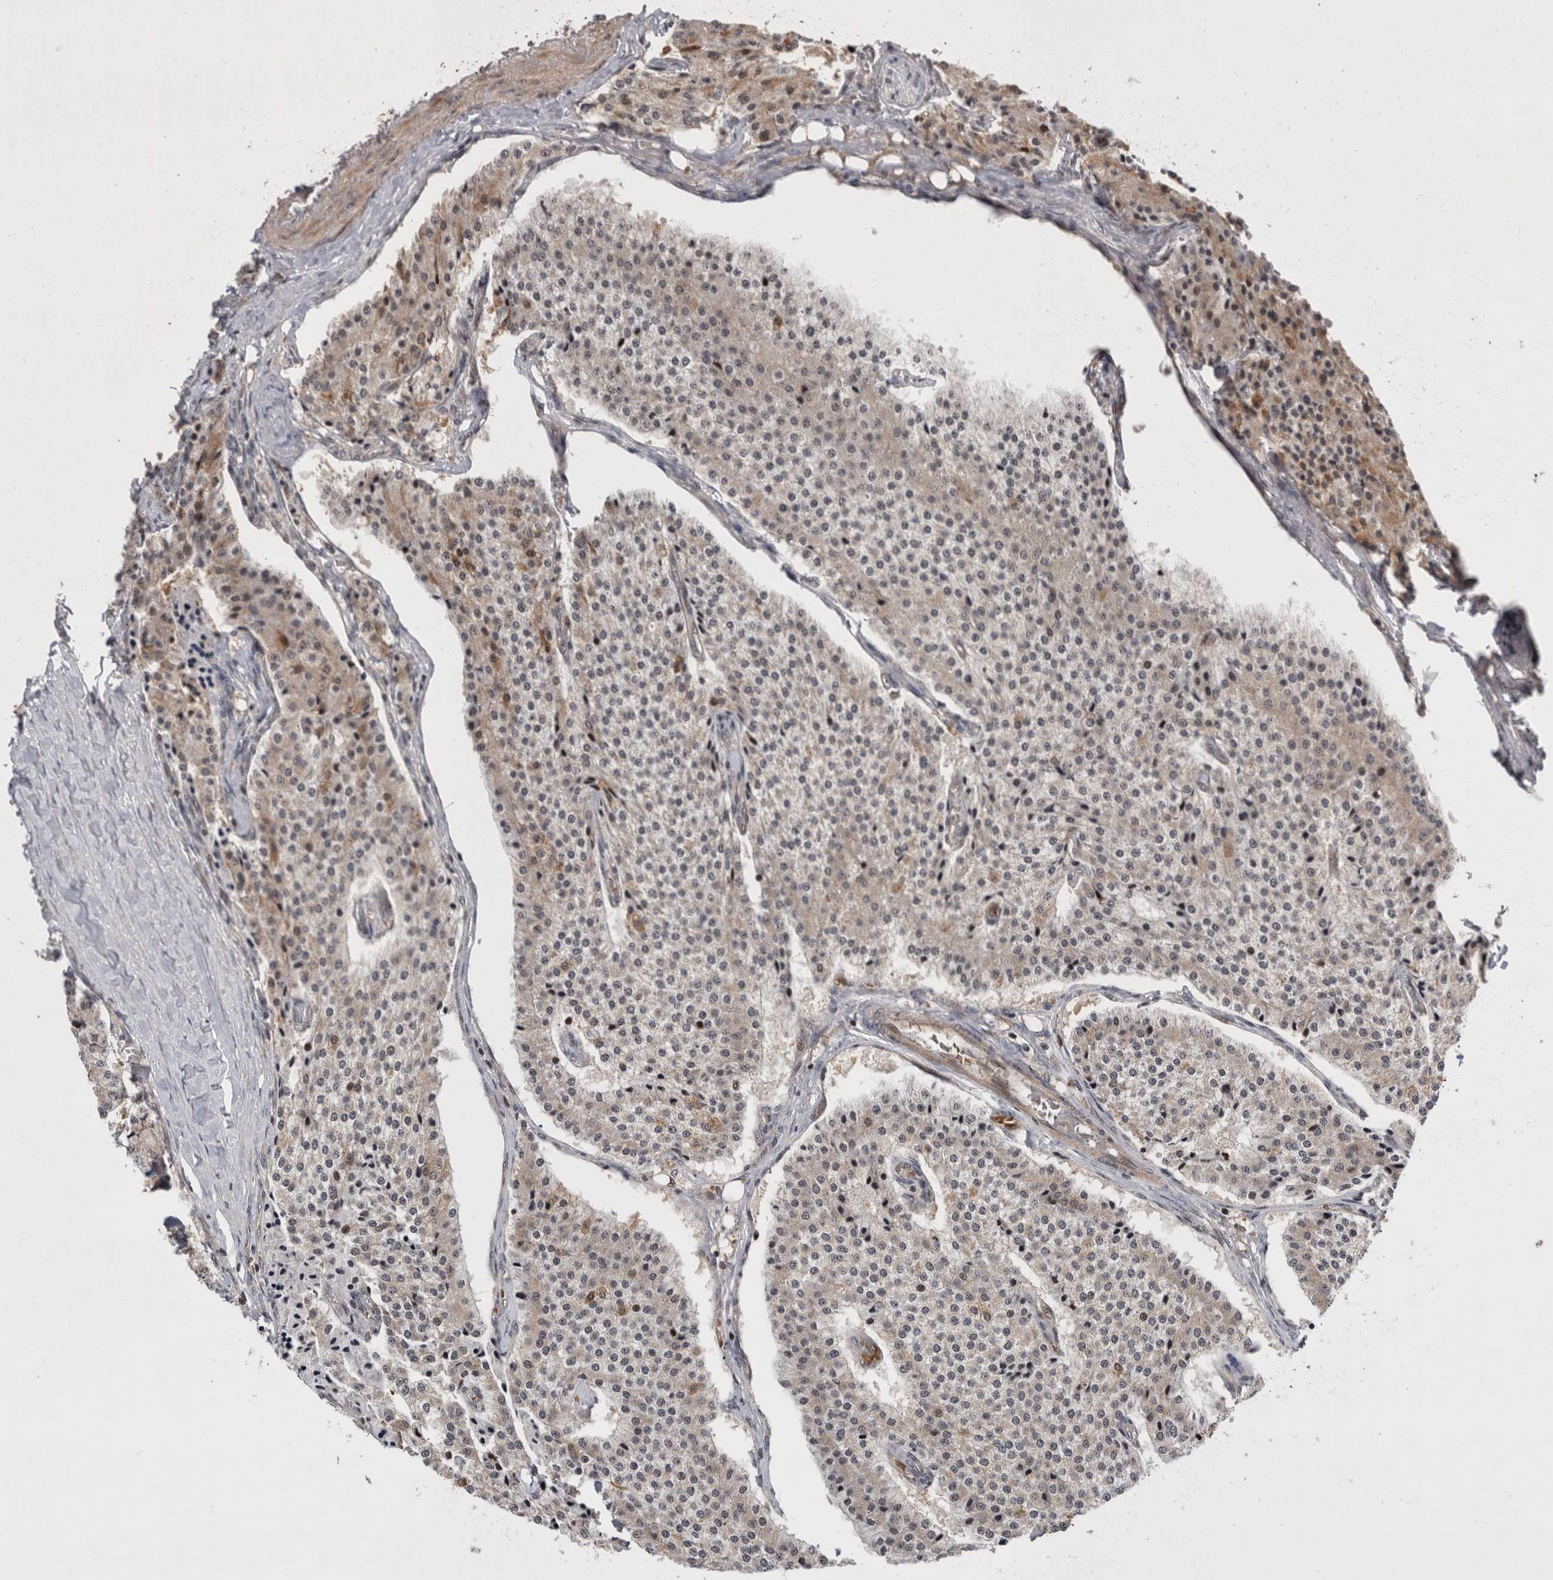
{"staining": {"intensity": "weak", "quantity": "<25%", "location": "cytoplasmic/membranous"}, "tissue": "carcinoid", "cell_type": "Tumor cells", "image_type": "cancer", "snomed": [{"axis": "morphology", "description": "Carcinoid, malignant, NOS"}, {"axis": "topography", "description": "Colon"}], "caption": "Tumor cells are negative for brown protein staining in malignant carcinoid.", "gene": "MRPL37", "patient": {"sex": "female", "age": 52}}